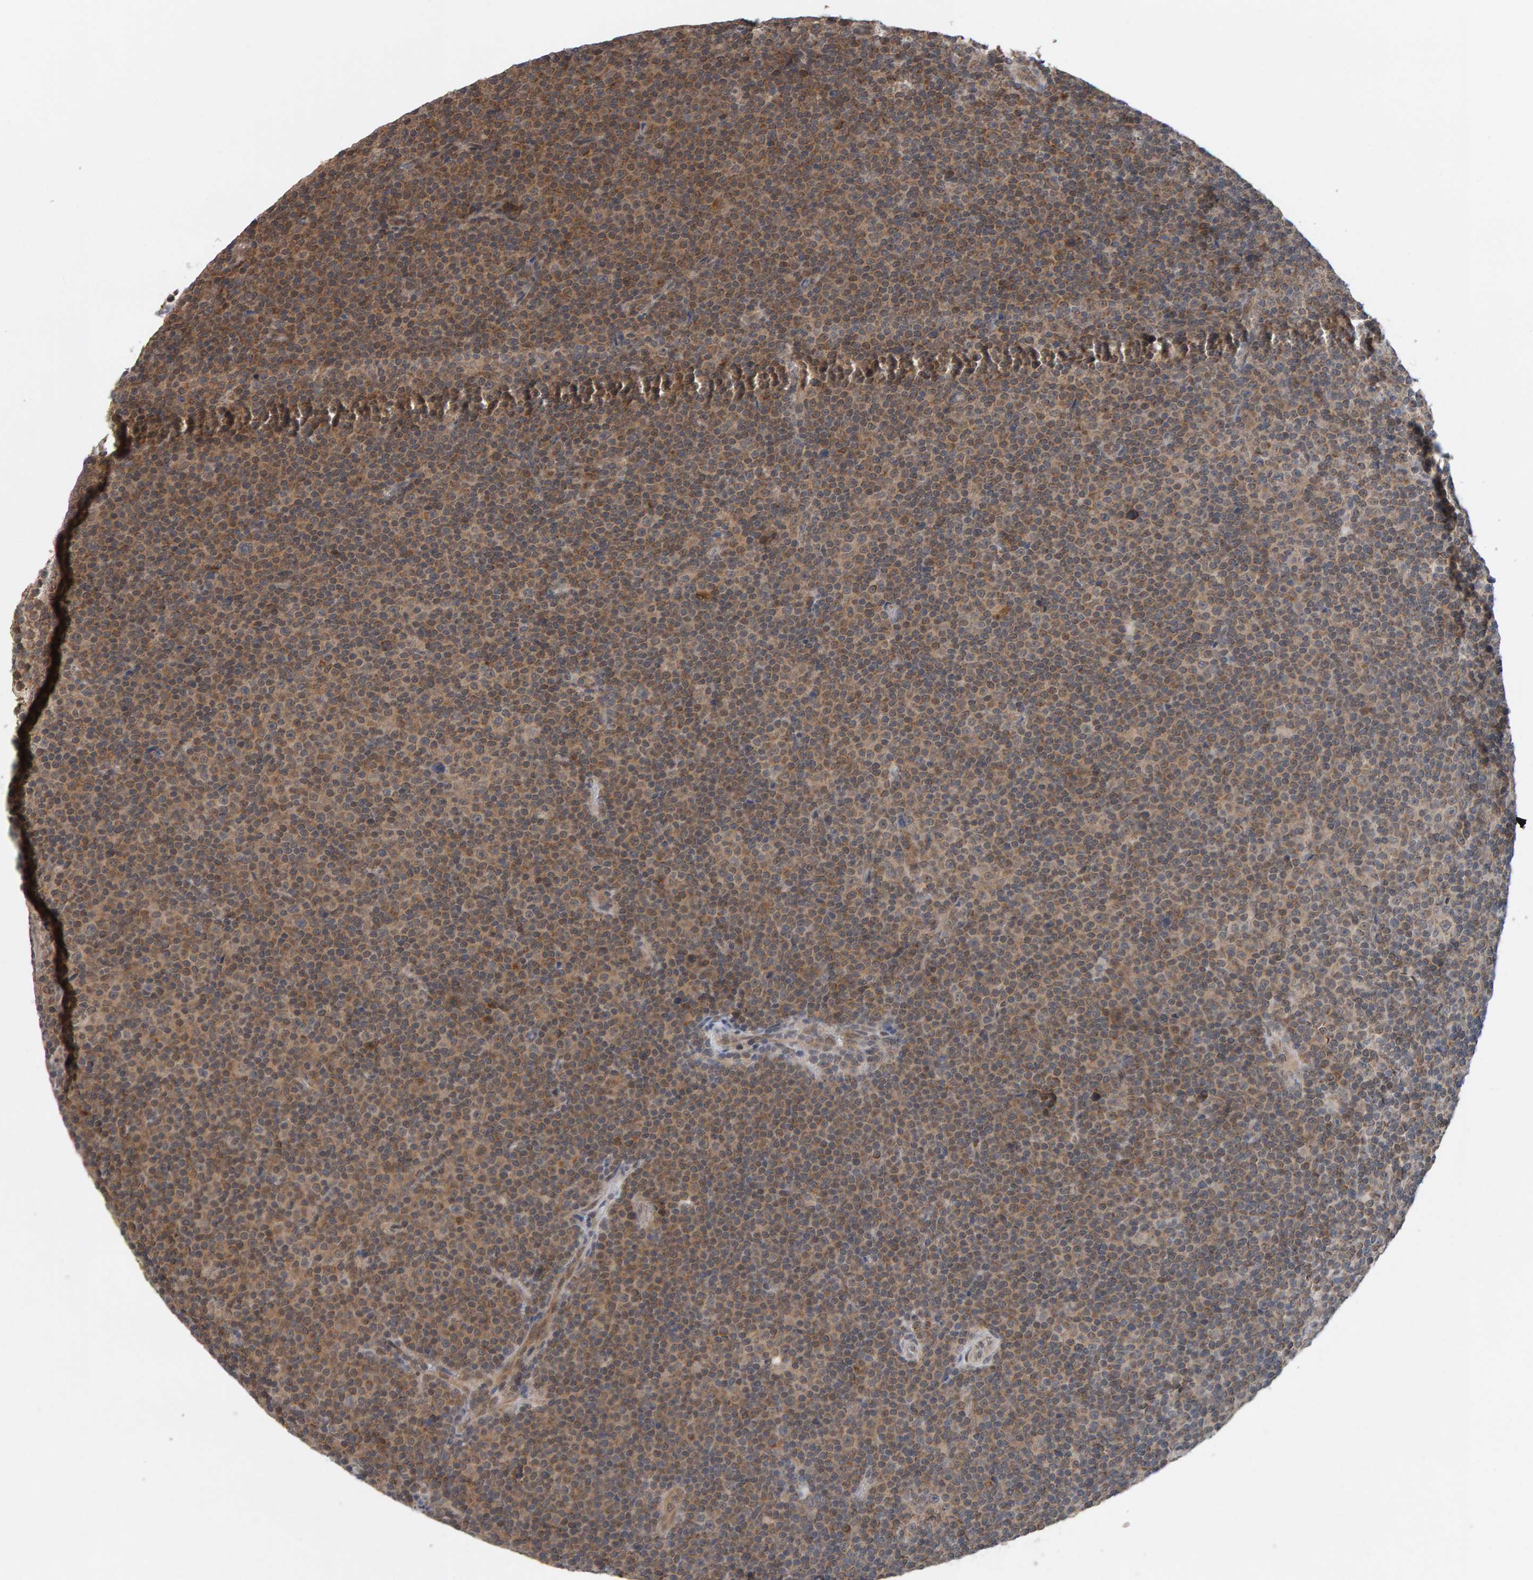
{"staining": {"intensity": "weak", "quantity": "25%-75%", "location": "cytoplasmic/membranous"}, "tissue": "lymphoma", "cell_type": "Tumor cells", "image_type": "cancer", "snomed": [{"axis": "morphology", "description": "Malignant lymphoma, non-Hodgkin's type, Low grade"}, {"axis": "topography", "description": "Lymph node"}], "caption": "Protein staining reveals weak cytoplasmic/membranous staining in approximately 25%-75% of tumor cells in lymphoma.", "gene": "COASY", "patient": {"sex": "female", "age": 67}}